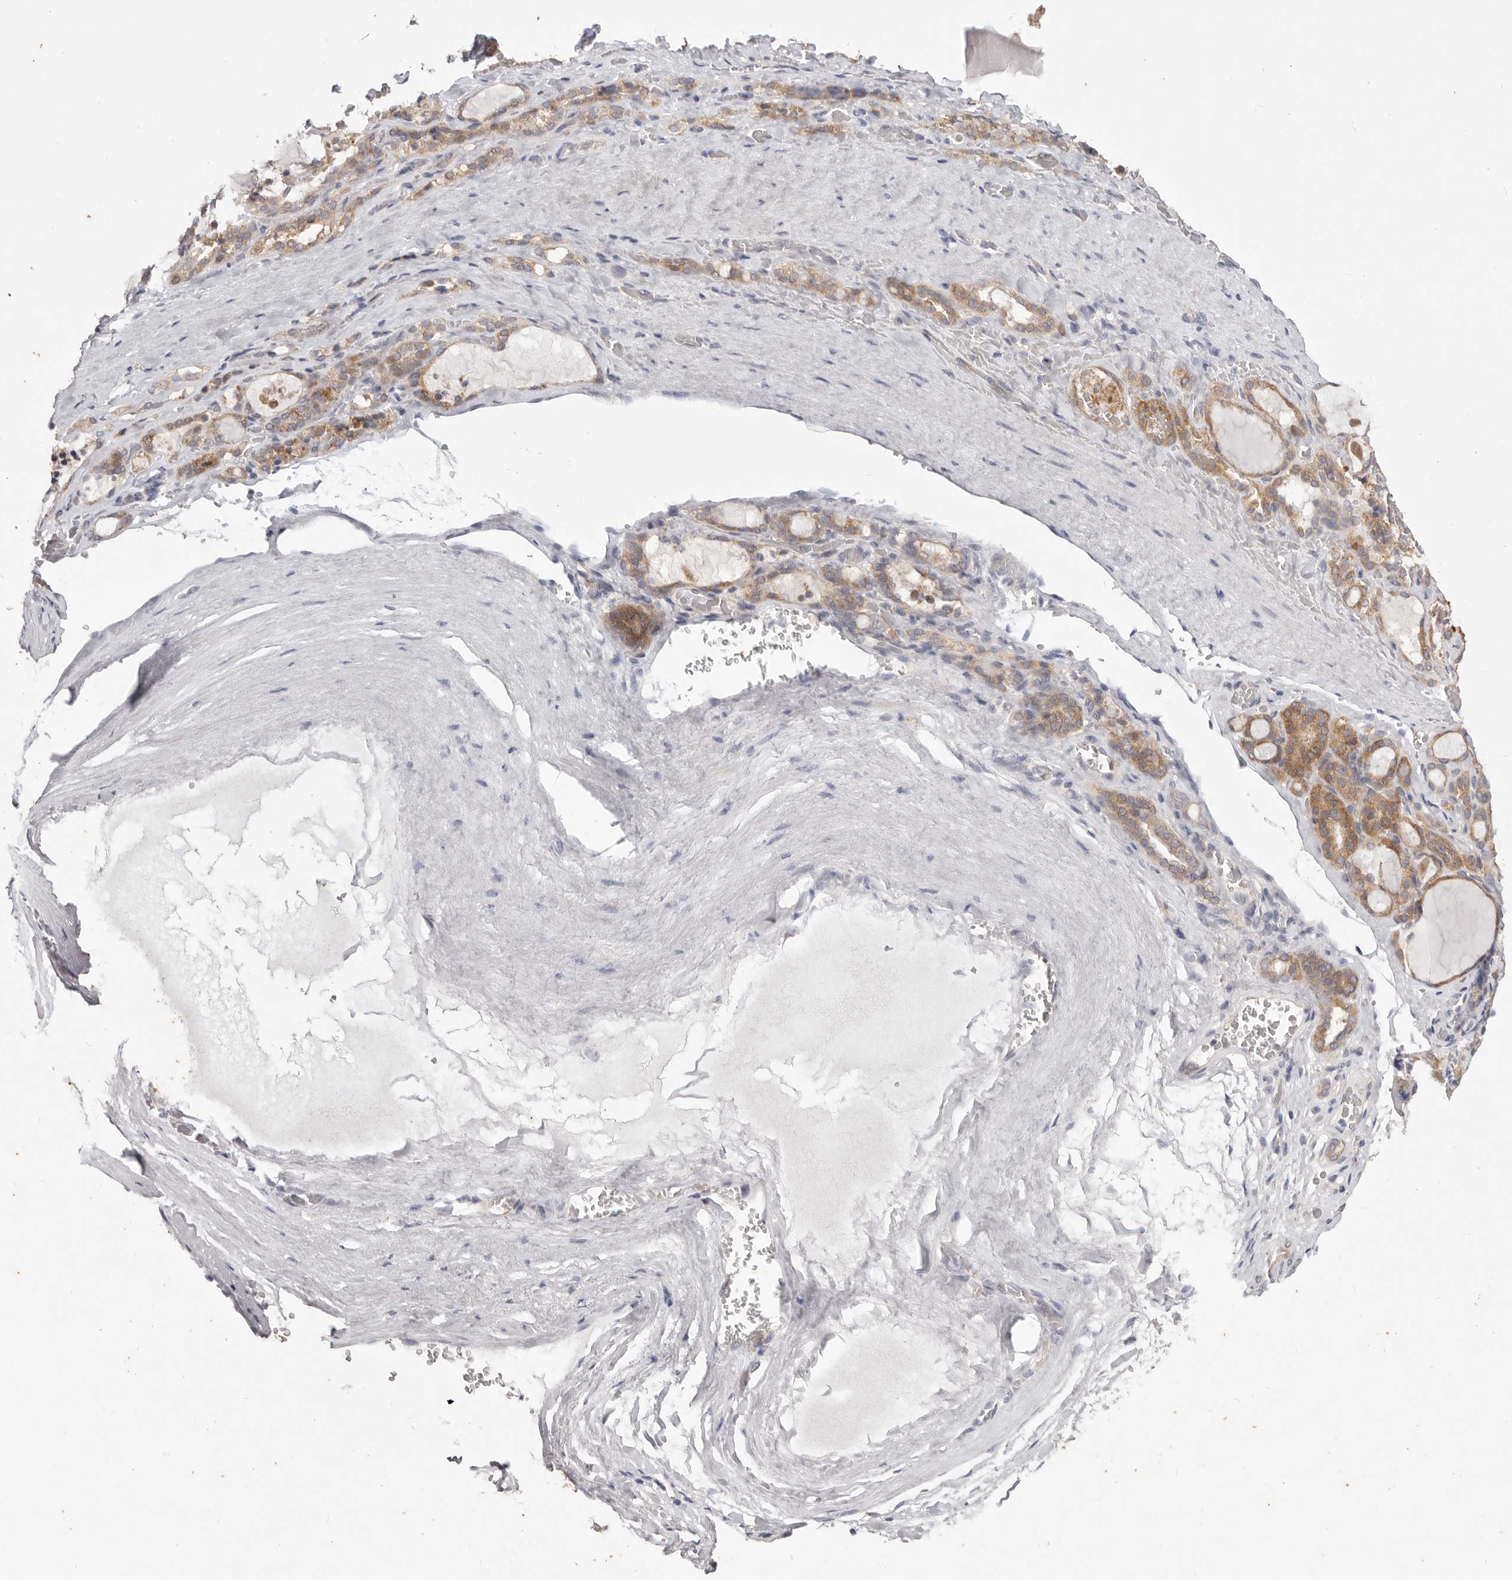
{"staining": {"intensity": "moderate", "quantity": ">75%", "location": "cytoplasmic/membranous"}, "tissue": "thyroid gland", "cell_type": "Glandular cells", "image_type": "normal", "snomed": [{"axis": "morphology", "description": "Normal tissue, NOS"}, {"axis": "topography", "description": "Thyroid gland"}], "caption": "Unremarkable thyroid gland was stained to show a protein in brown. There is medium levels of moderate cytoplasmic/membranous staining in about >75% of glandular cells.", "gene": "WDR77", "patient": {"sex": "female", "age": 22}}